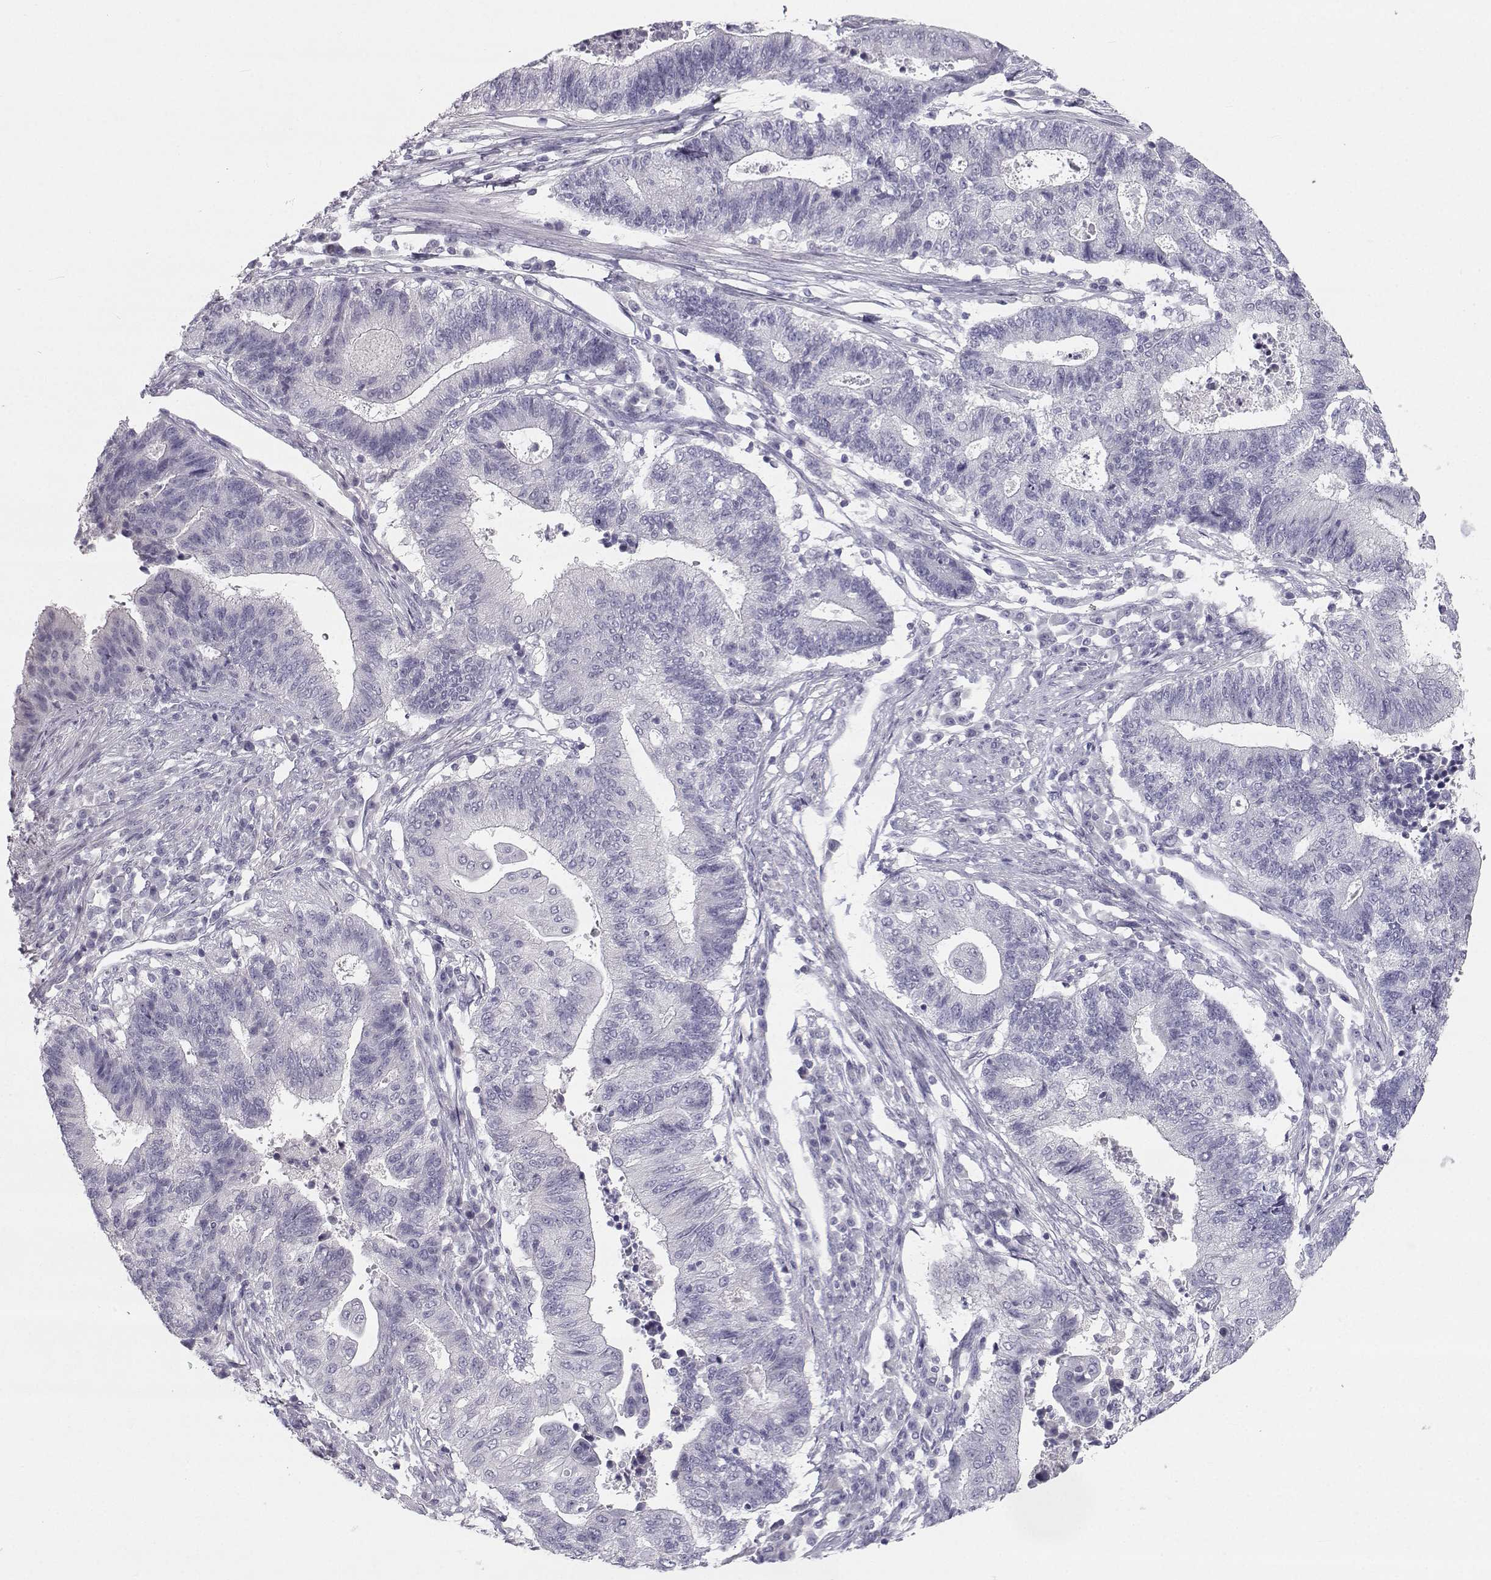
{"staining": {"intensity": "negative", "quantity": "none", "location": "none"}, "tissue": "endometrial cancer", "cell_type": "Tumor cells", "image_type": "cancer", "snomed": [{"axis": "morphology", "description": "Adenocarcinoma, NOS"}, {"axis": "topography", "description": "Uterus"}, {"axis": "topography", "description": "Endometrium"}], "caption": "Immunohistochemistry photomicrograph of neoplastic tissue: human adenocarcinoma (endometrial) stained with DAB shows no significant protein staining in tumor cells.", "gene": "SYCE1", "patient": {"sex": "female", "age": 54}}